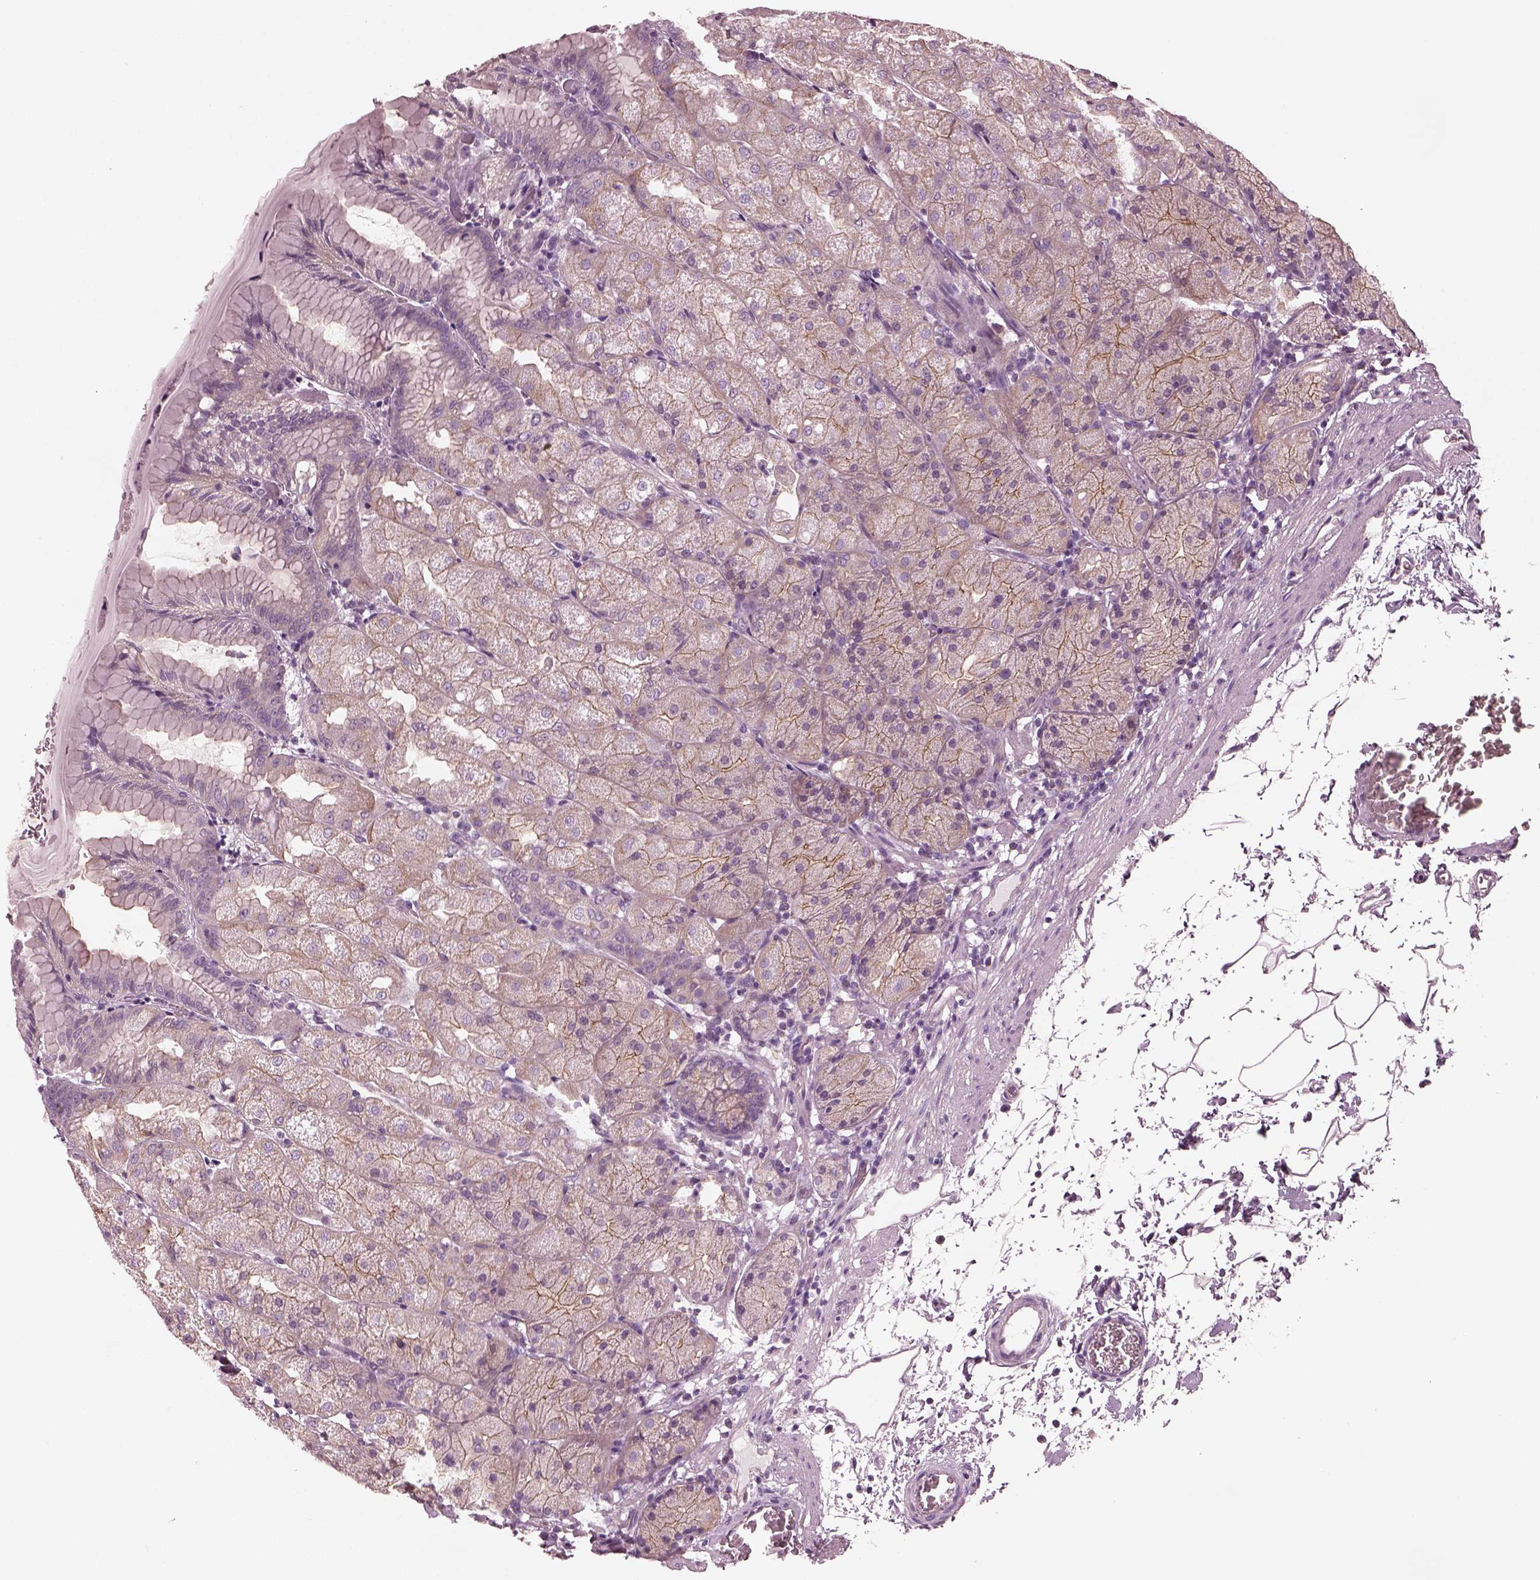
{"staining": {"intensity": "moderate", "quantity": ">75%", "location": "cytoplasmic/membranous"}, "tissue": "stomach", "cell_type": "Glandular cells", "image_type": "normal", "snomed": [{"axis": "morphology", "description": "Normal tissue, NOS"}, {"axis": "topography", "description": "Stomach, upper"}, {"axis": "topography", "description": "Stomach"}, {"axis": "topography", "description": "Stomach, lower"}], "caption": "High-magnification brightfield microscopy of normal stomach stained with DAB (3,3'-diaminobenzidine) (brown) and counterstained with hematoxylin (blue). glandular cells exhibit moderate cytoplasmic/membranous positivity is appreciated in approximately>75% of cells.", "gene": "ODAD1", "patient": {"sex": "male", "age": 62}}